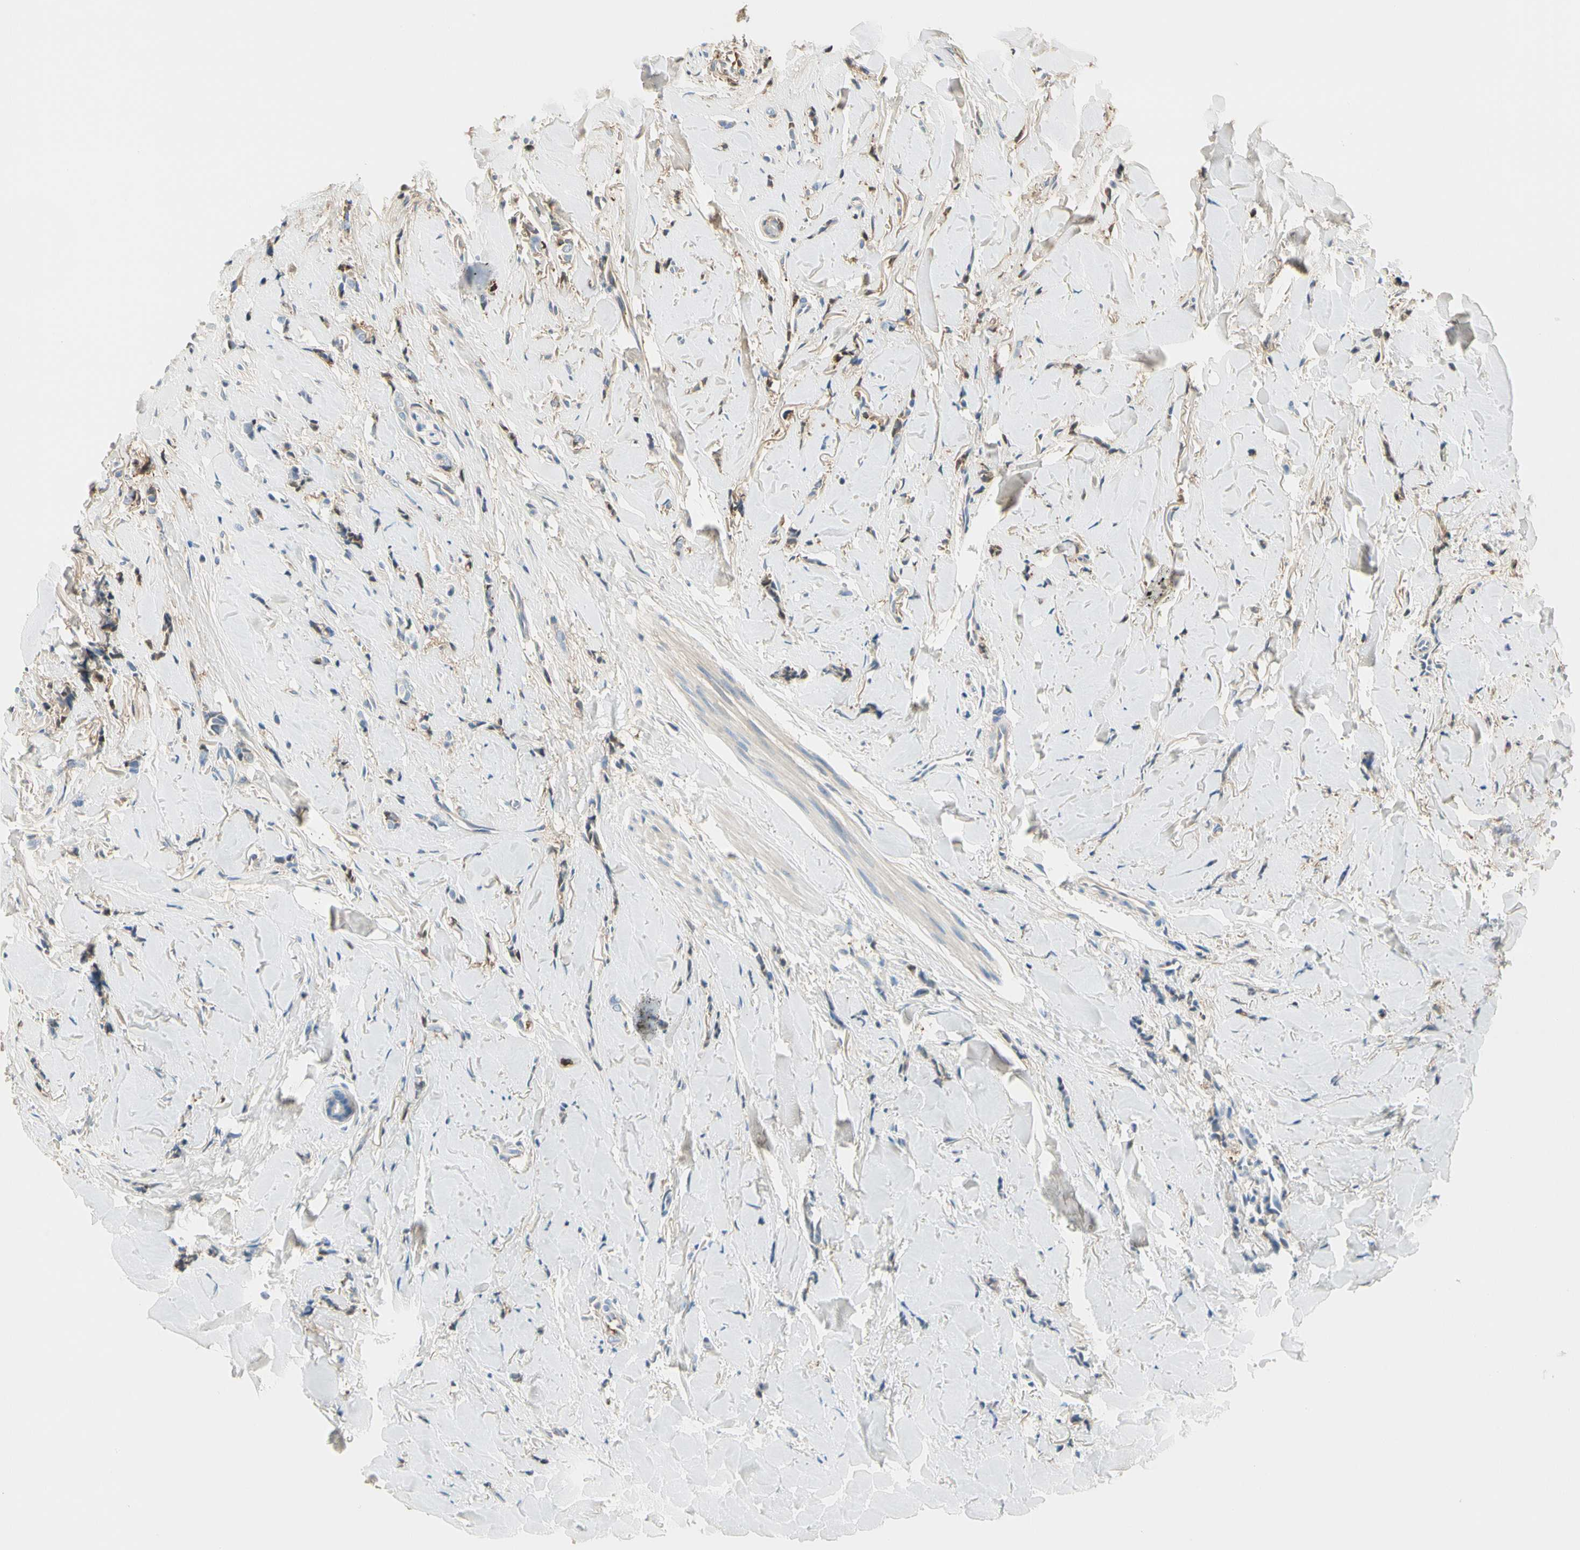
{"staining": {"intensity": "negative", "quantity": "none", "location": "none"}, "tissue": "breast cancer", "cell_type": "Tumor cells", "image_type": "cancer", "snomed": [{"axis": "morphology", "description": "Lobular carcinoma"}, {"axis": "topography", "description": "Skin"}, {"axis": "topography", "description": "Breast"}], "caption": "This is an immunohistochemistry (IHC) micrograph of human breast cancer. There is no expression in tumor cells.", "gene": "LAMB3", "patient": {"sex": "female", "age": 46}}